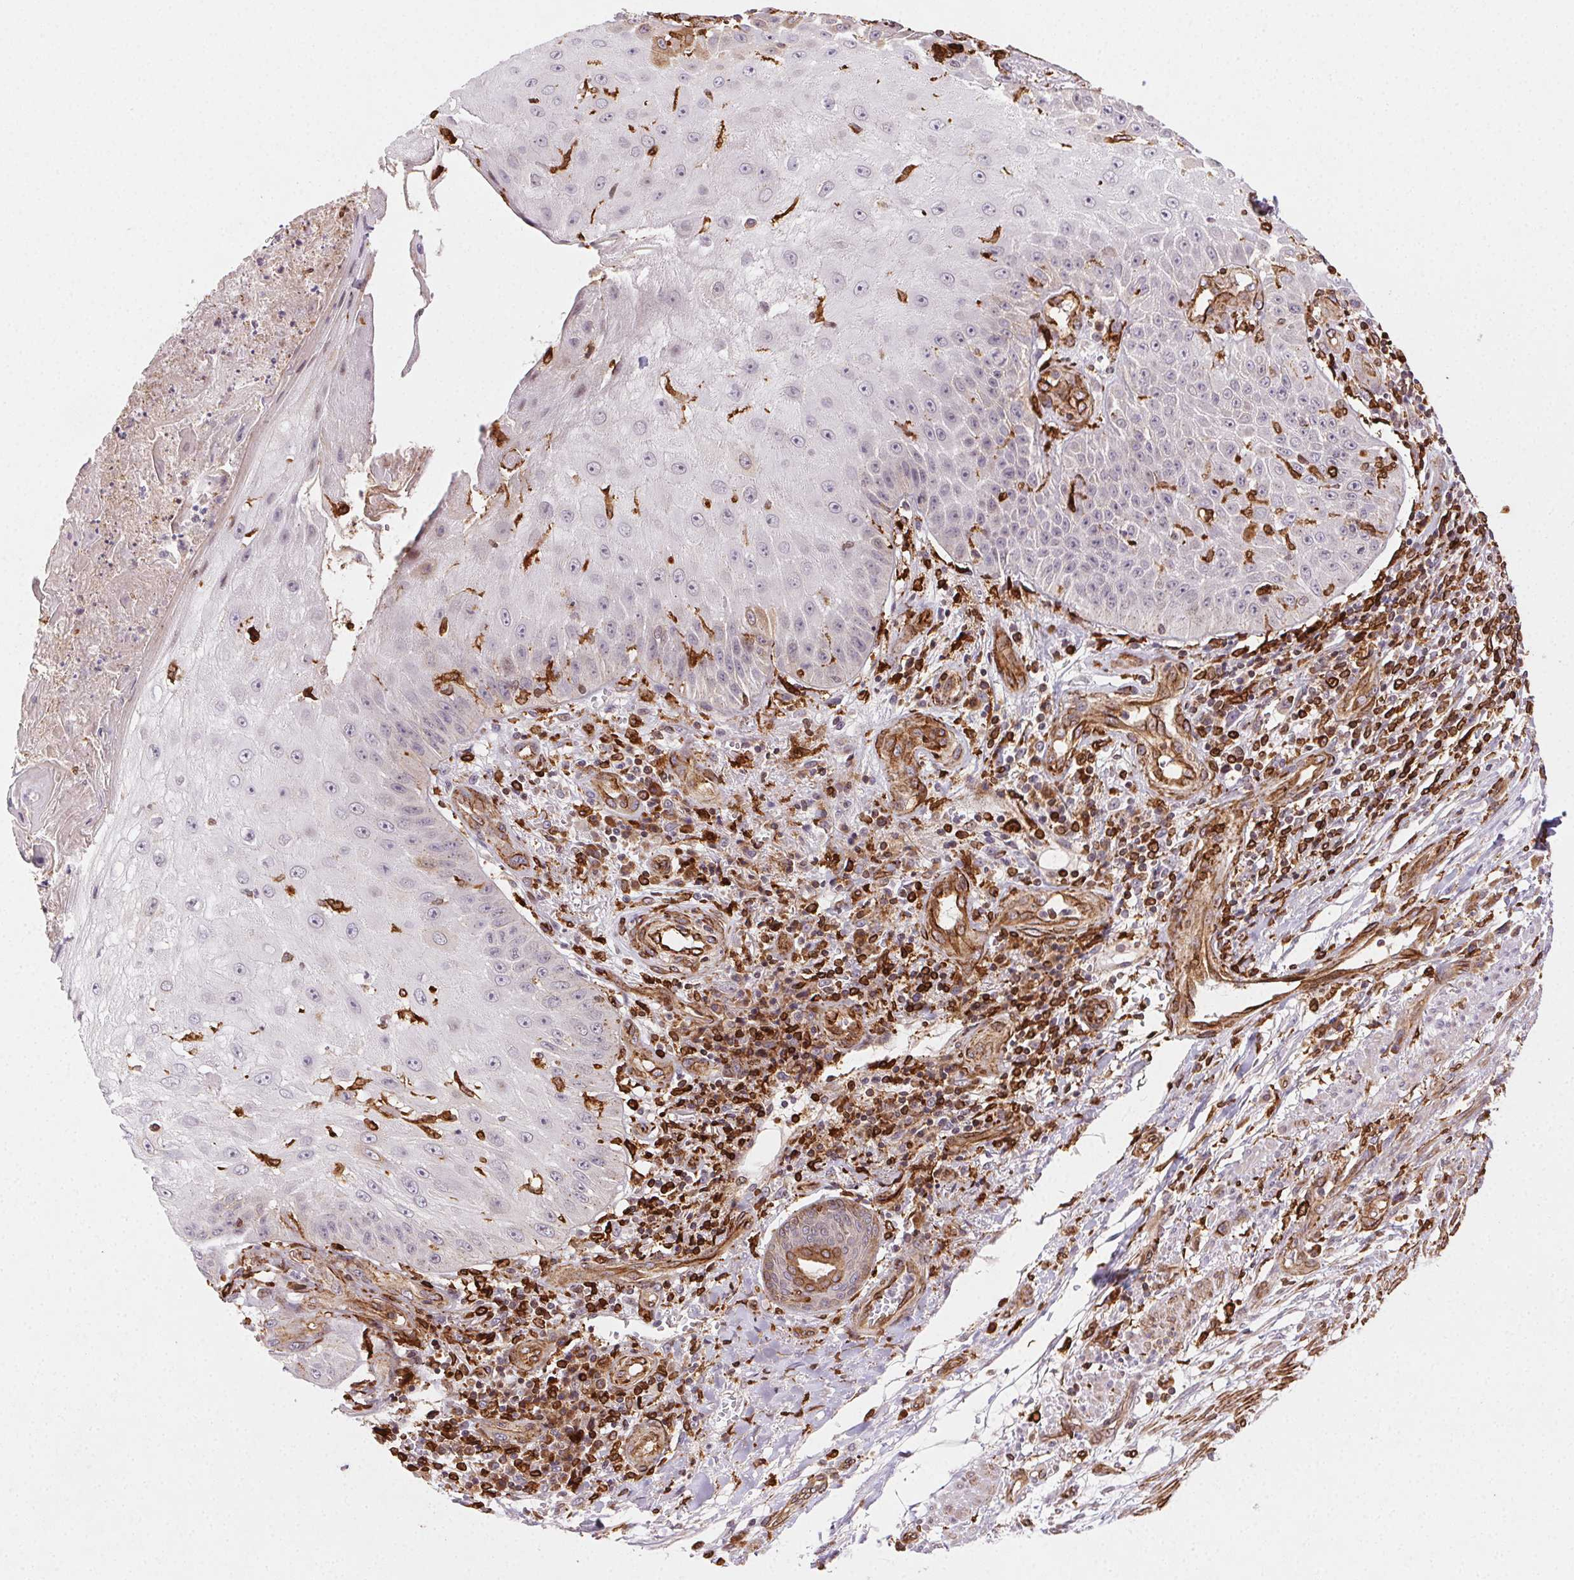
{"staining": {"intensity": "negative", "quantity": "none", "location": "none"}, "tissue": "skin cancer", "cell_type": "Tumor cells", "image_type": "cancer", "snomed": [{"axis": "morphology", "description": "Squamous cell carcinoma, NOS"}, {"axis": "topography", "description": "Skin"}], "caption": "Protein analysis of skin cancer exhibits no significant staining in tumor cells. (Stains: DAB (3,3'-diaminobenzidine) immunohistochemistry (IHC) with hematoxylin counter stain, Microscopy: brightfield microscopy at high magnification).", "gene": "RNASET2", "patient": {"sex": "male", "age": 70}}